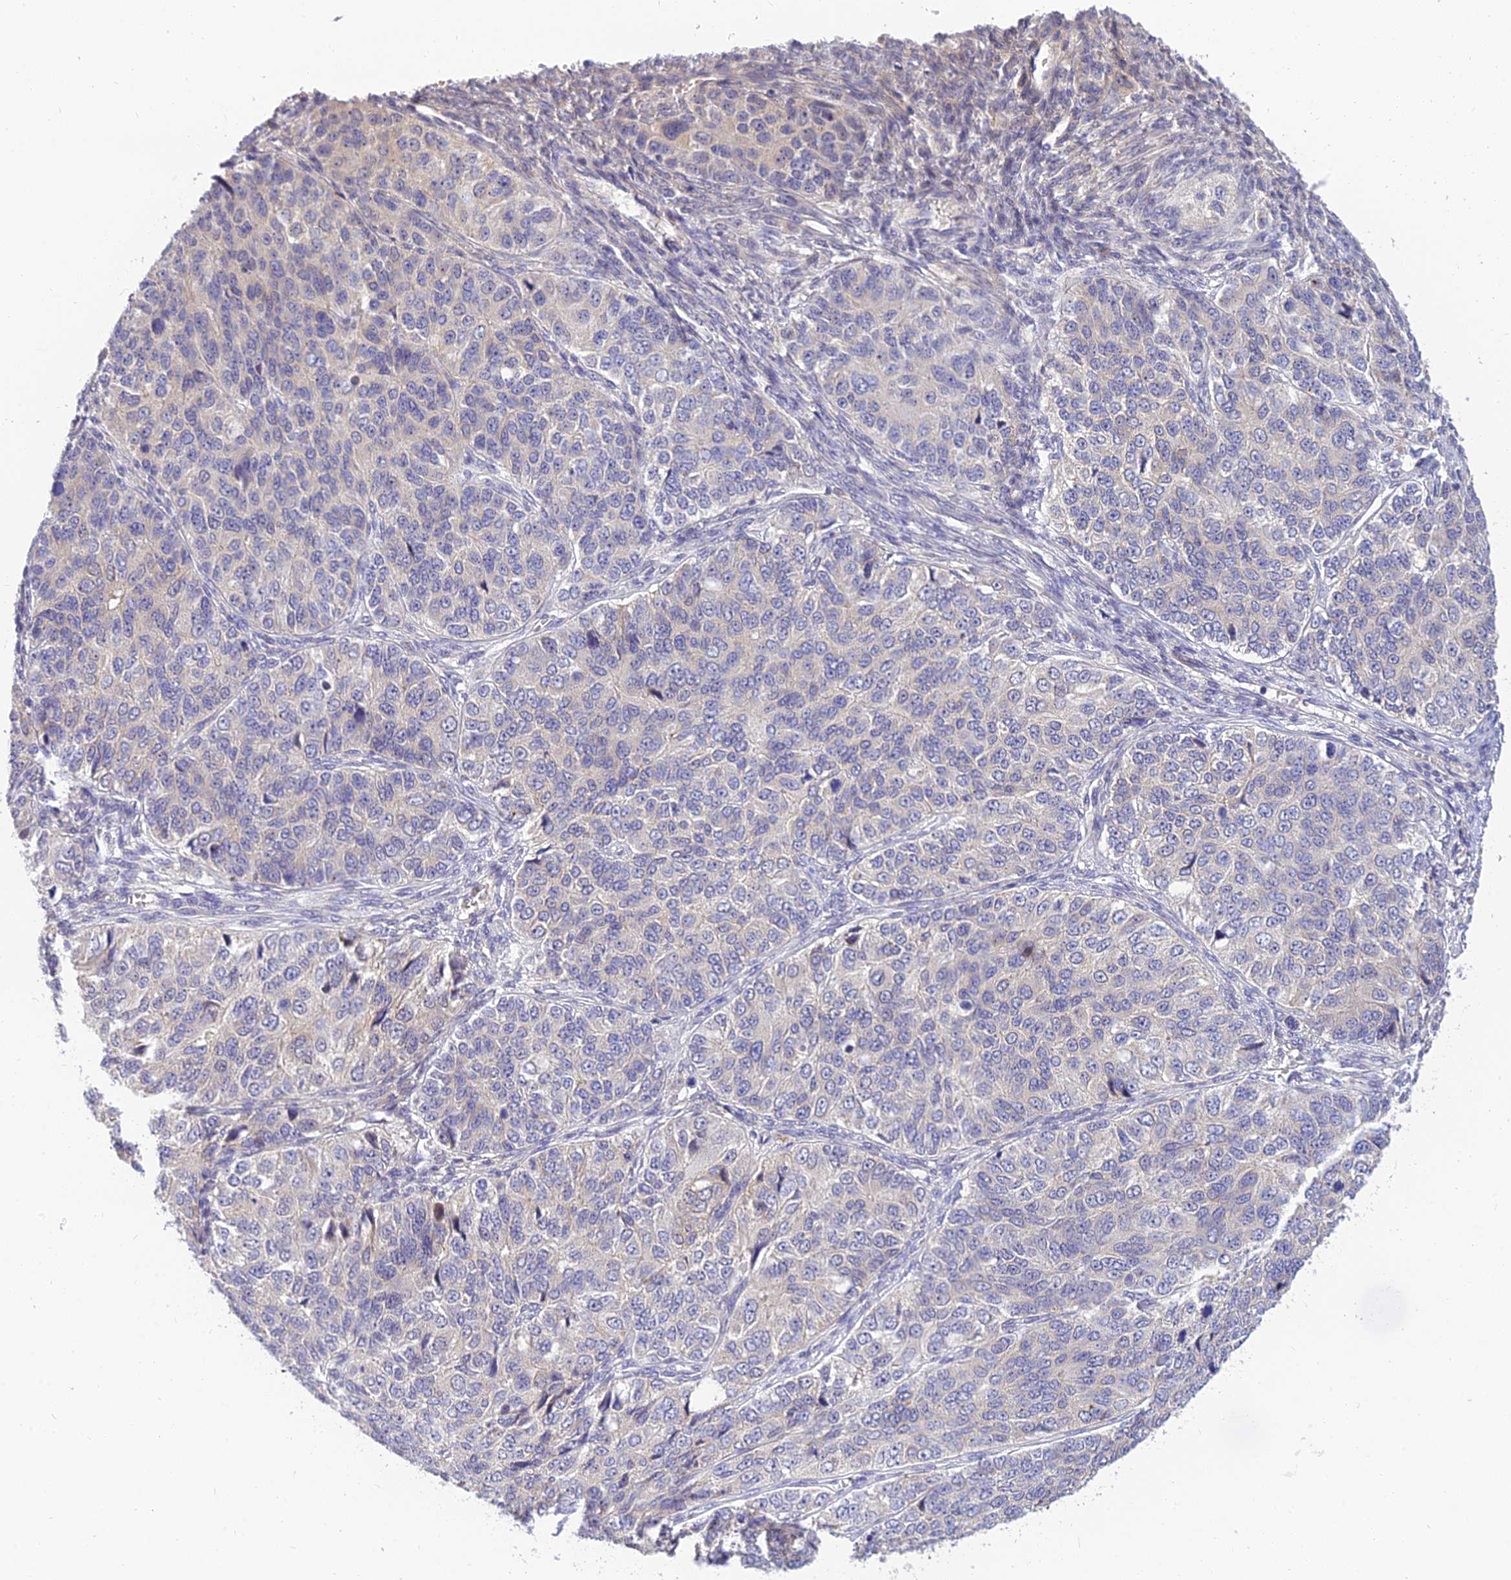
{"staining": {"intensity": "negative", "quantity": "none", "location": "none"}, "tissue": "ovarian cancer", "cell_type": "Tumor cells", "image_type": "cancer", "snomed": [{"axis": "morphology", "description": "Carcinoma, endometroid"}, {"axis": "topography", "description": "Ovary"}], "caption": "Tumor cells show no significant staining in endometroid carcinoma (ovarian).", "gene": "ANKS4B", "patient": {"sex": "female", "age": 51}}